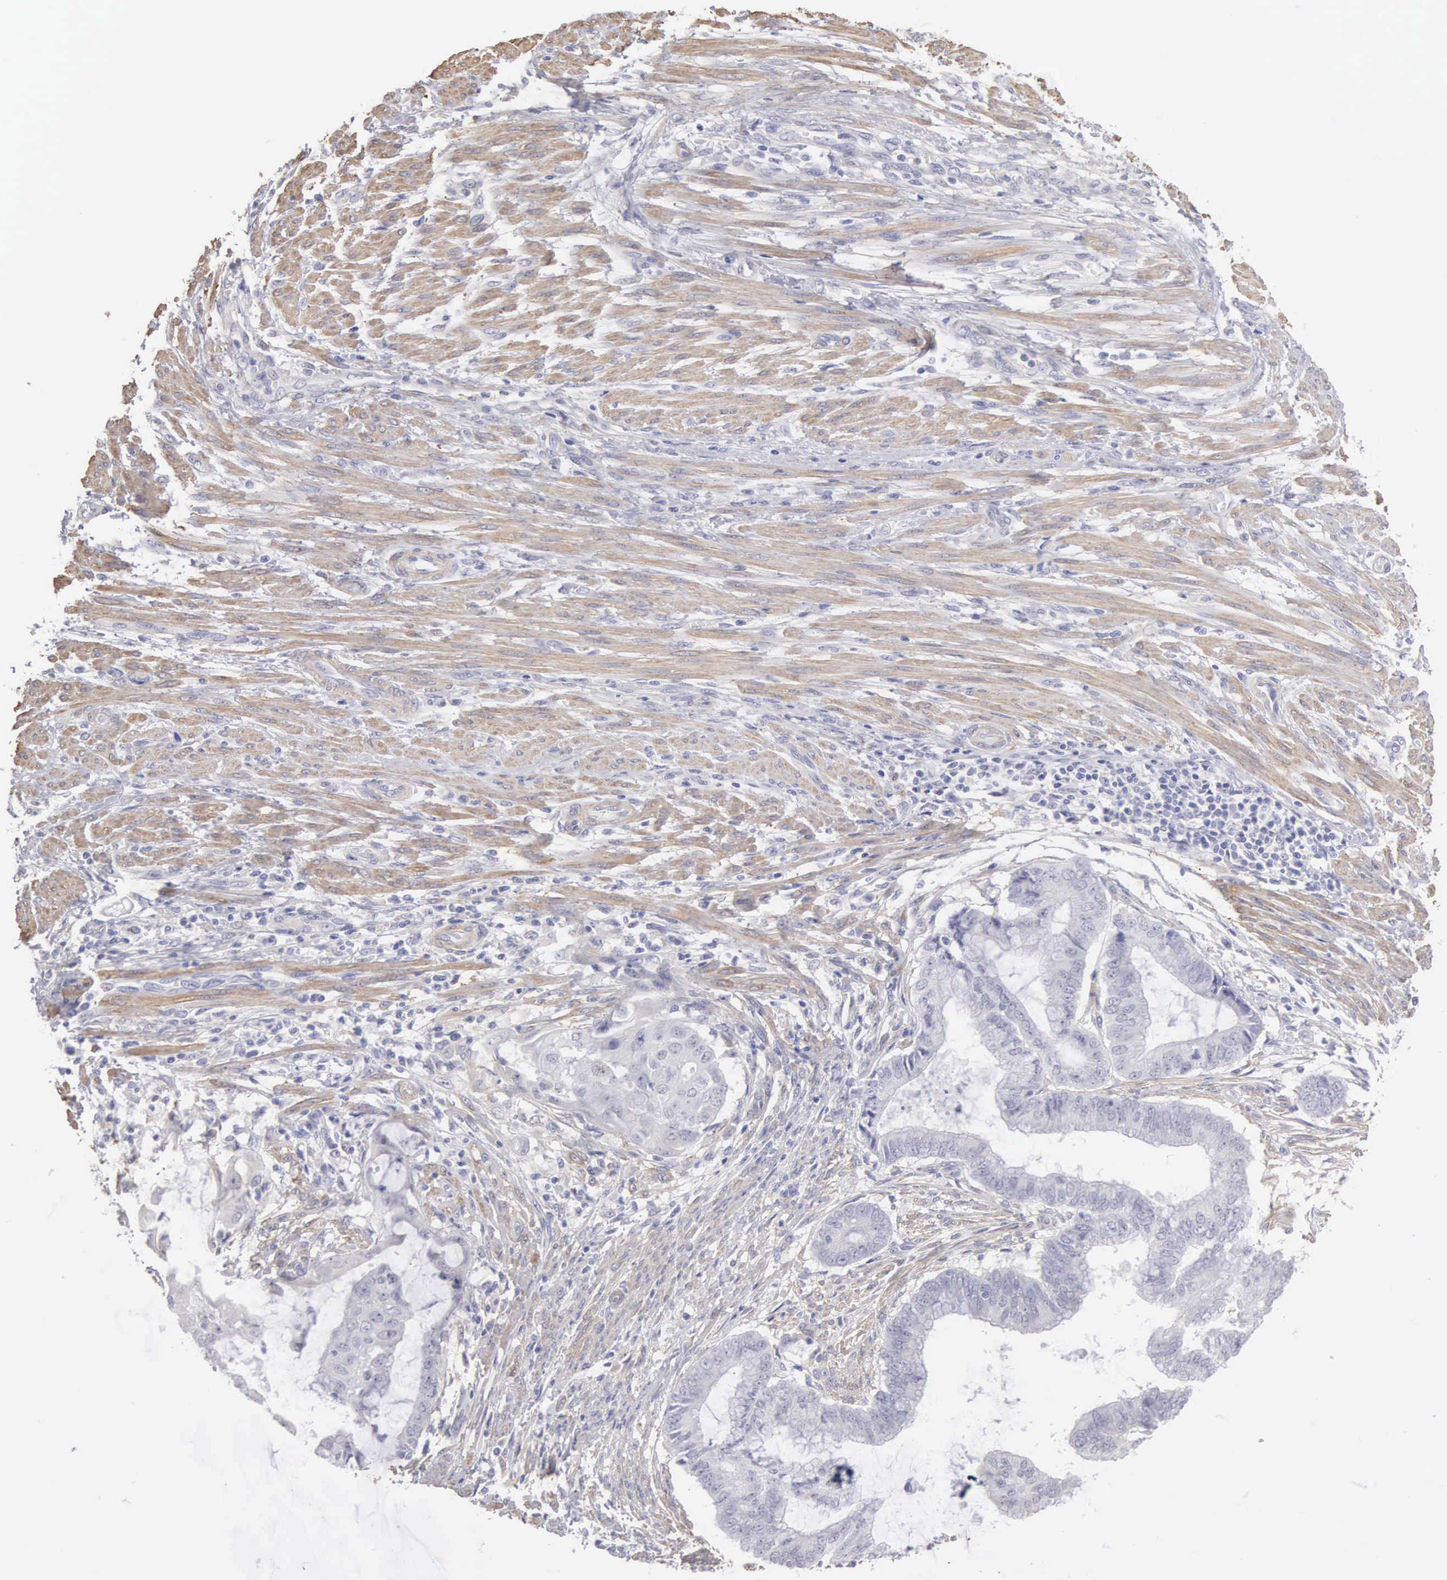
{"staining": {"intensity": "negative", "quantity": "none", "location": "none"}, "tissue": "endometrial cancer", "cell_type": "Tumor cells", "image_type": "cancer", "snomed": [{"axis": "morphology", "description": "Adenocarcinoma, NOS"}, {"axis": "topography", "description": "Endometrium"}], "caption": "Immunohistochemistry micrograph of neoplastic tissue: human endometrial cancer stained with DAB displays no significant protein staining in tumor cells.", "gene": "ELFN2", "patient": {"sex": "female", "age": 63}}